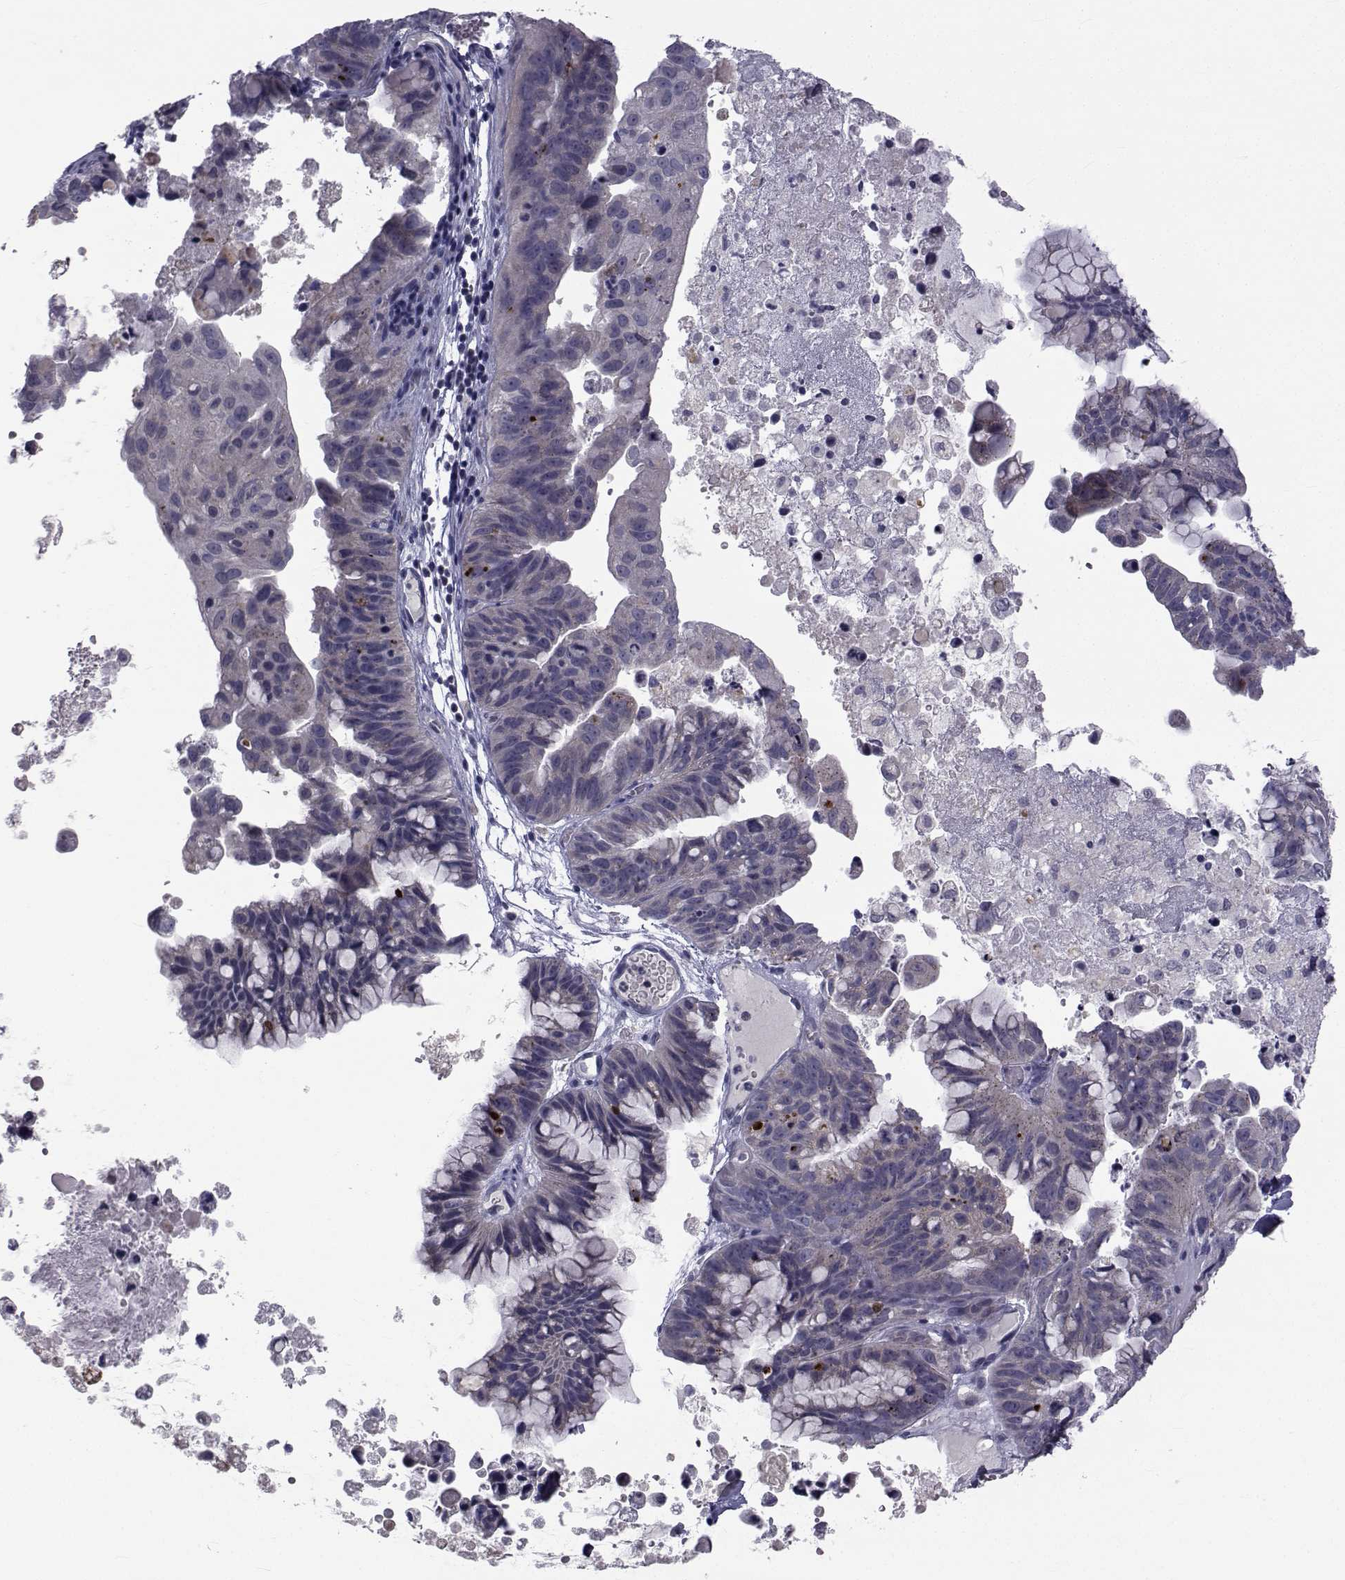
{"staining": {"intensity": "negative", "quantity": "none", "location": "none"}, "tissue": "ovarian cancer", "cell_type": "Tumor cells", "image_type": "cancer", "snomed": [{"axis": "morphology", "description": "Cystadenocarcinoma, mucinous, NOS"}, {"axis": "topography", "description": "Ovary"}], "caption": "Immunohistochemistry (IHC) micrograph of human ovarian mucinous cystadenocarcinoma stained for a protein (brown), which shows no expression in tumor cells.", "gene": "ANGPT1", "patient": {"sex": "female", "age": 76}}